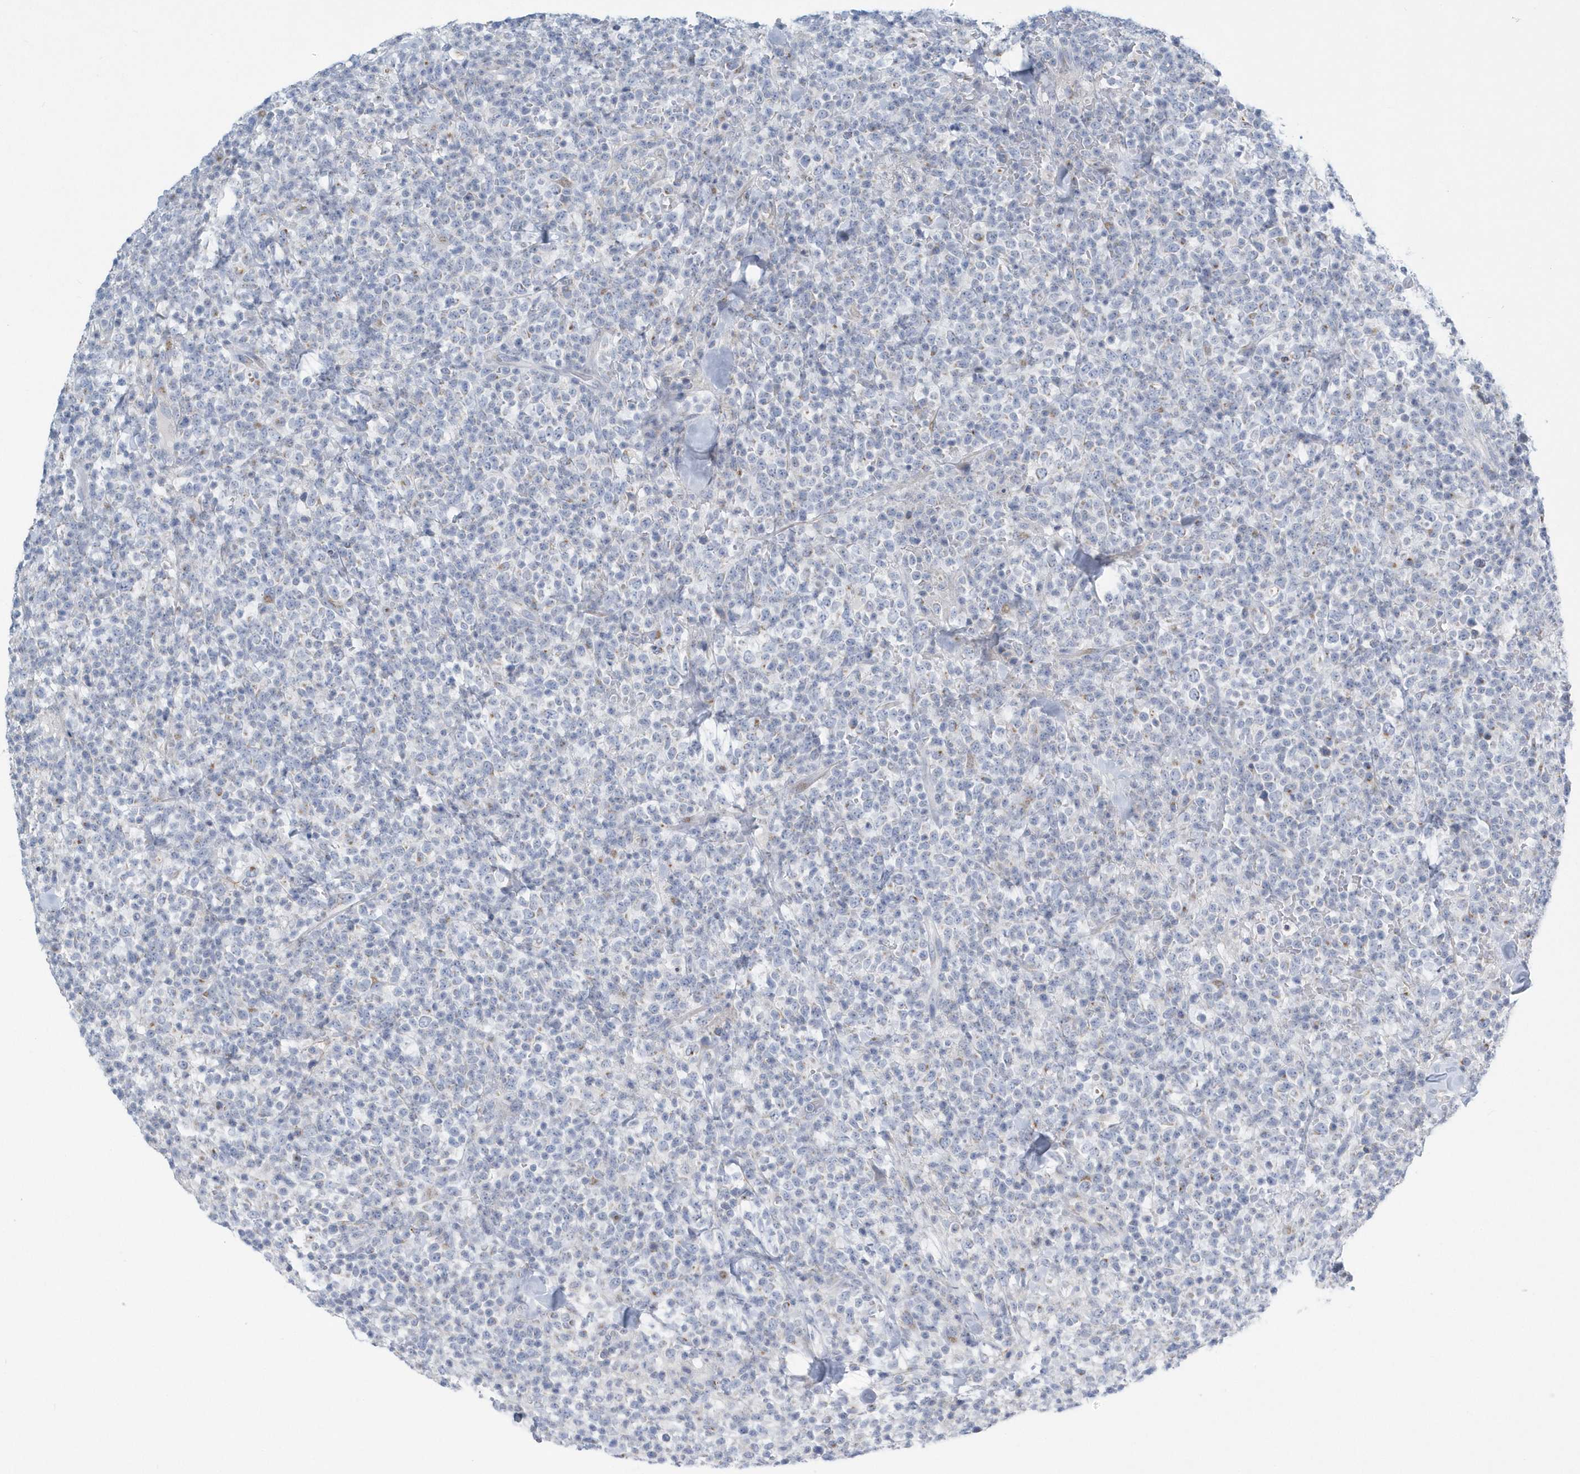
{"staining": {"intensity": "moderate", "quantity": "<25%", "location": "cytoplasmic/membranous"}, "tissue": "lymphoma", "cell_type": "Tumor cells", "image_type": "cancer", "snomed": [{"axis": "morphology", "description": "Malignant lymphoma, non-Hodgkin's type, High grade"}, {"axis": "topography", "description": "Colon"}], "caption": "Immunohistochemistry (IHC) image of human high-grade malignant lymphoma, non-Hodgkin's type stained for a protein (brown), which shows low levels of moderate cytoplasmic/membranous staining in approximately <25% of tumor cells.", "gene": "SPATA18", "patient": {"sex": "female", "age": 53}}